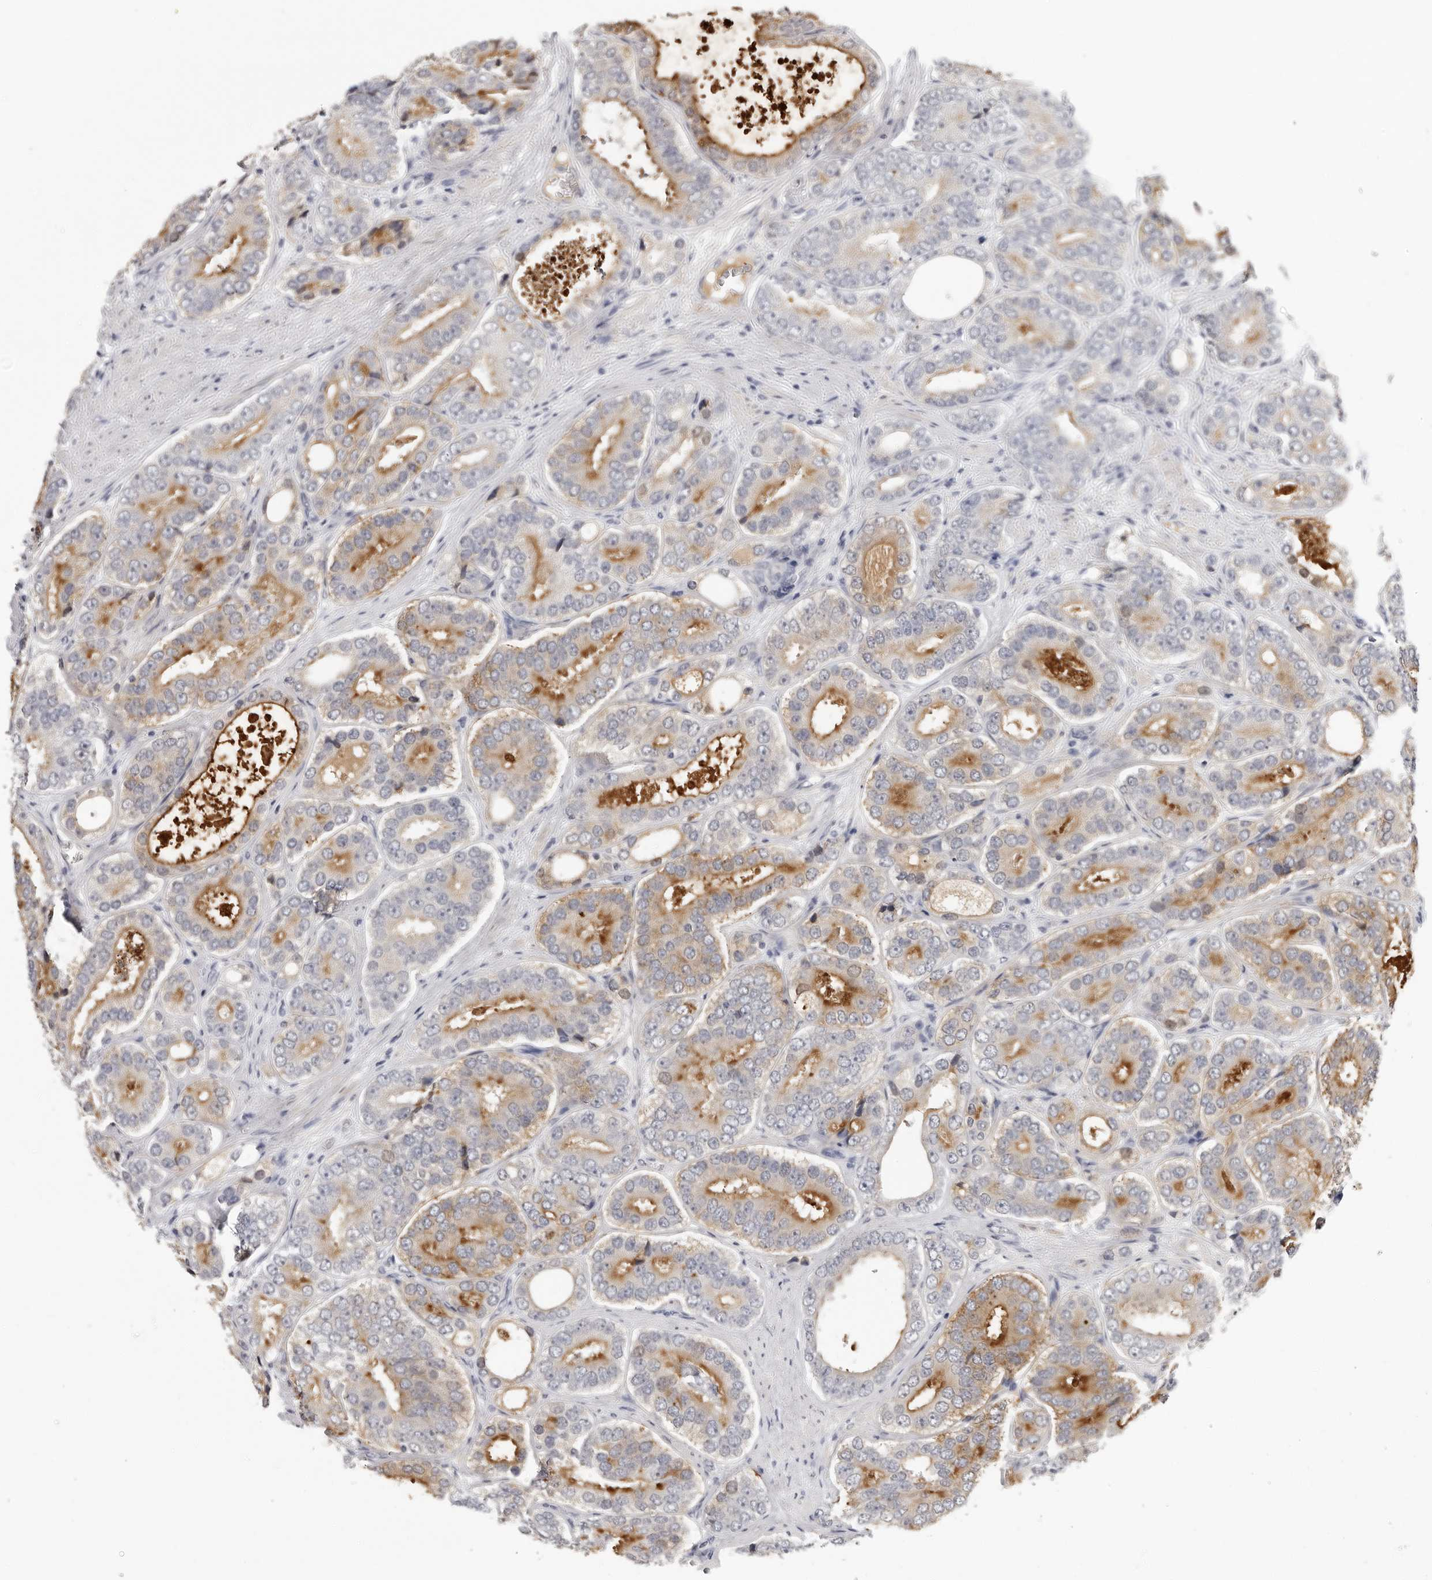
{"staining": {"intensity": "moderate", "quantity": "25%-75%", "location": "cytoplasmic/membranous"}, "tissue": "prostate cancer", "cell_type": "Tumor cells", "image_type": "cancer", "snomed": [{"axis": "morphology", "description": "Adenocarcinoma, High grade"}, {"axis": "topography", "description": "Prostate"}], "caption": "Moderate cytoplasmic/membranous staining is seen in approximately 25%-75% of tumor cells in prostate cancer (high-grade adenocarcinoma). The staining was performed using DAB, with brown indicating positive protein expression. Nuclei are stained blue with hematoxylin.", "gene": "ZNF502", "patient": {"sex": "male", "age": 56}}